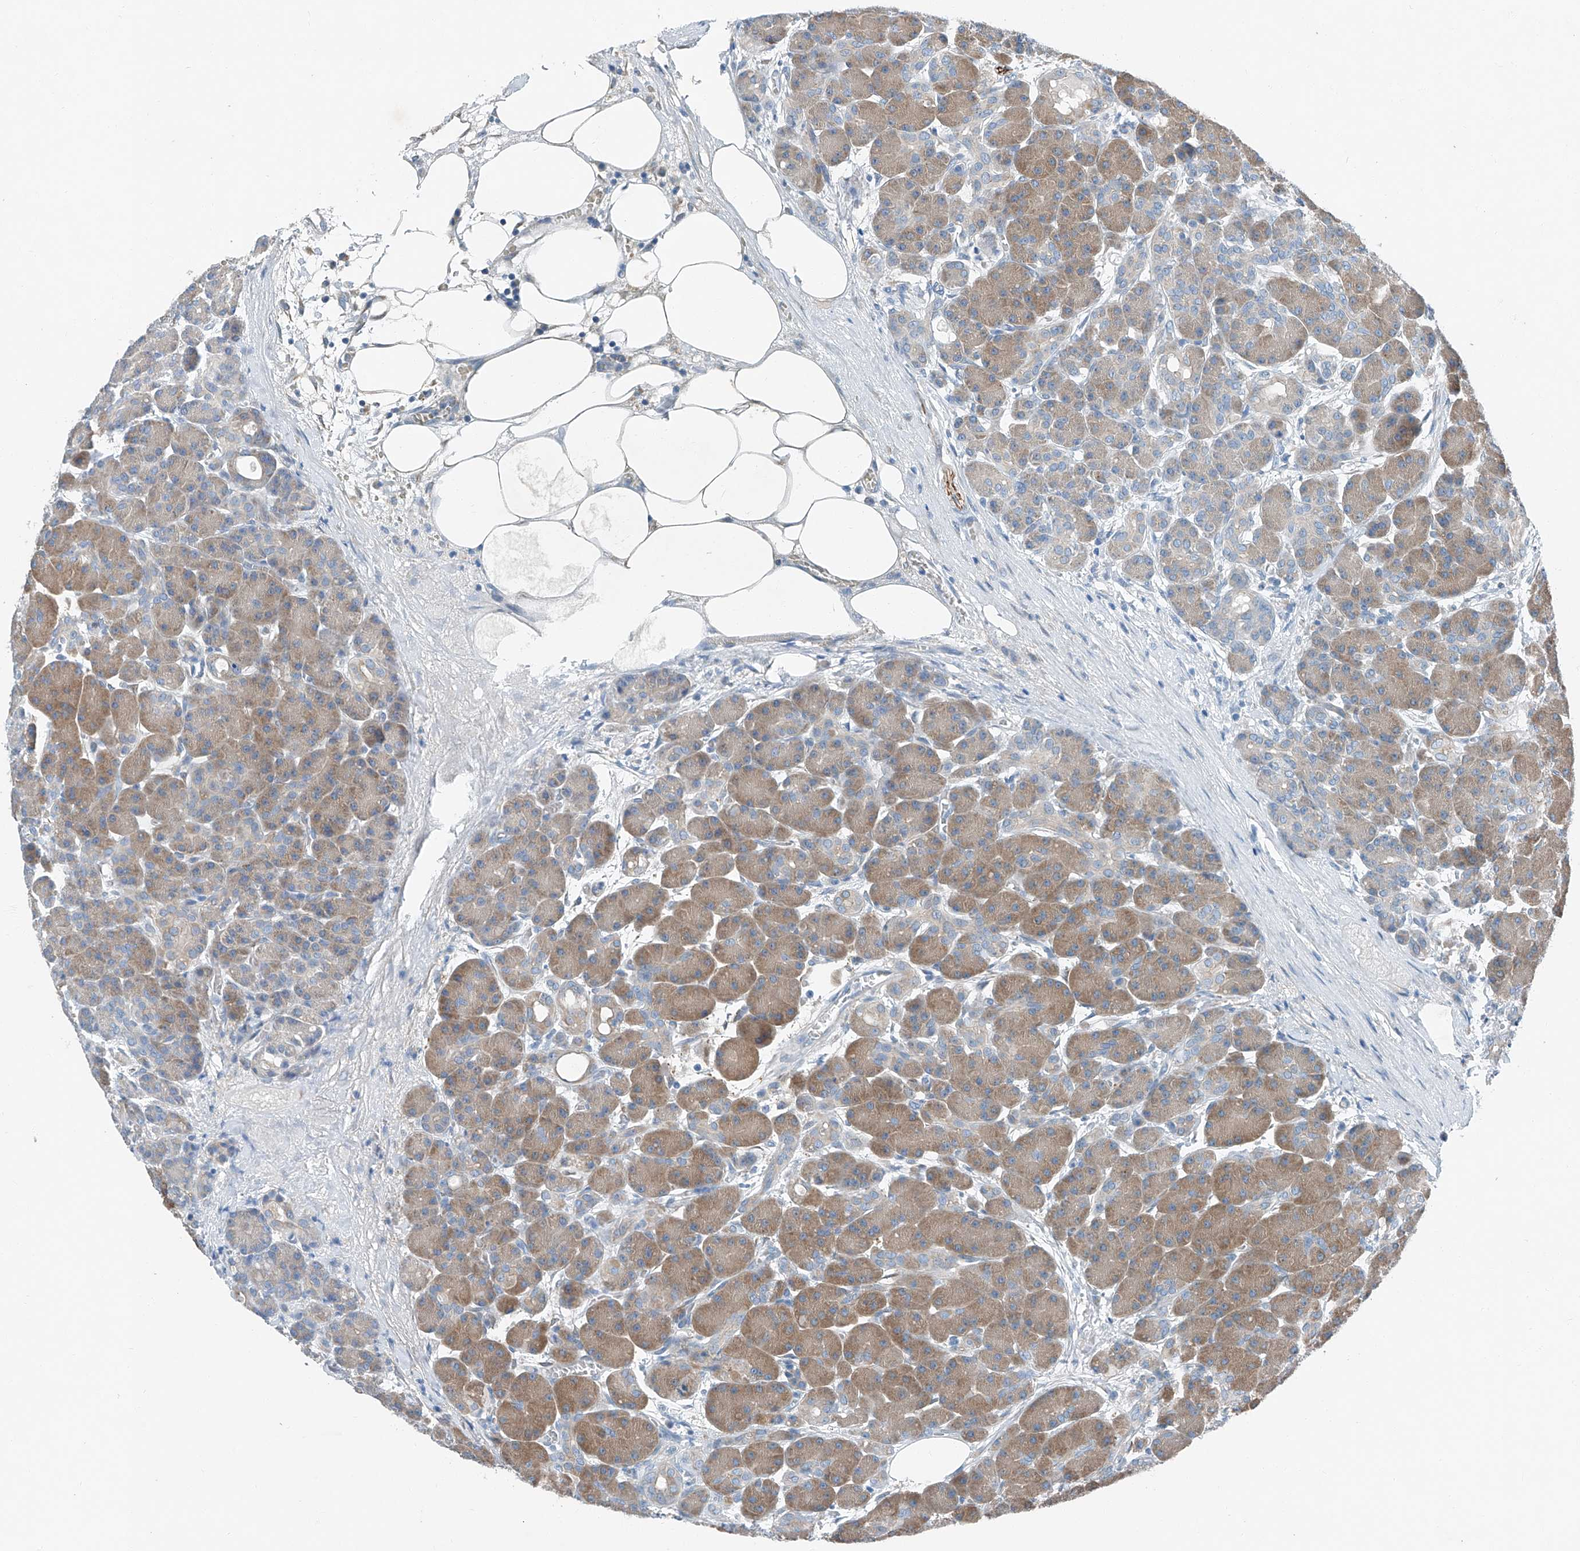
{"staining": {"intensity": "moderate", "quantity": "<25%", "location": "cytoplasmic/membranous"}, "tissue": "pancreas", "cell_type": "Exocrine glandular cells", "image_type": "normal", "snomed": [{"axis": "morphology", "description": "Normal tissue, NOS"}, {"axis": "topography", "description": "Pancreas"}], "caption": "Exocrine glandular cells demonstrate moderate cytoplasmic/membranous positivity in about <25% of cells in benign pancreas.", "gene": "MDGA1", "patient": {"sex": "male", "age": 63}}